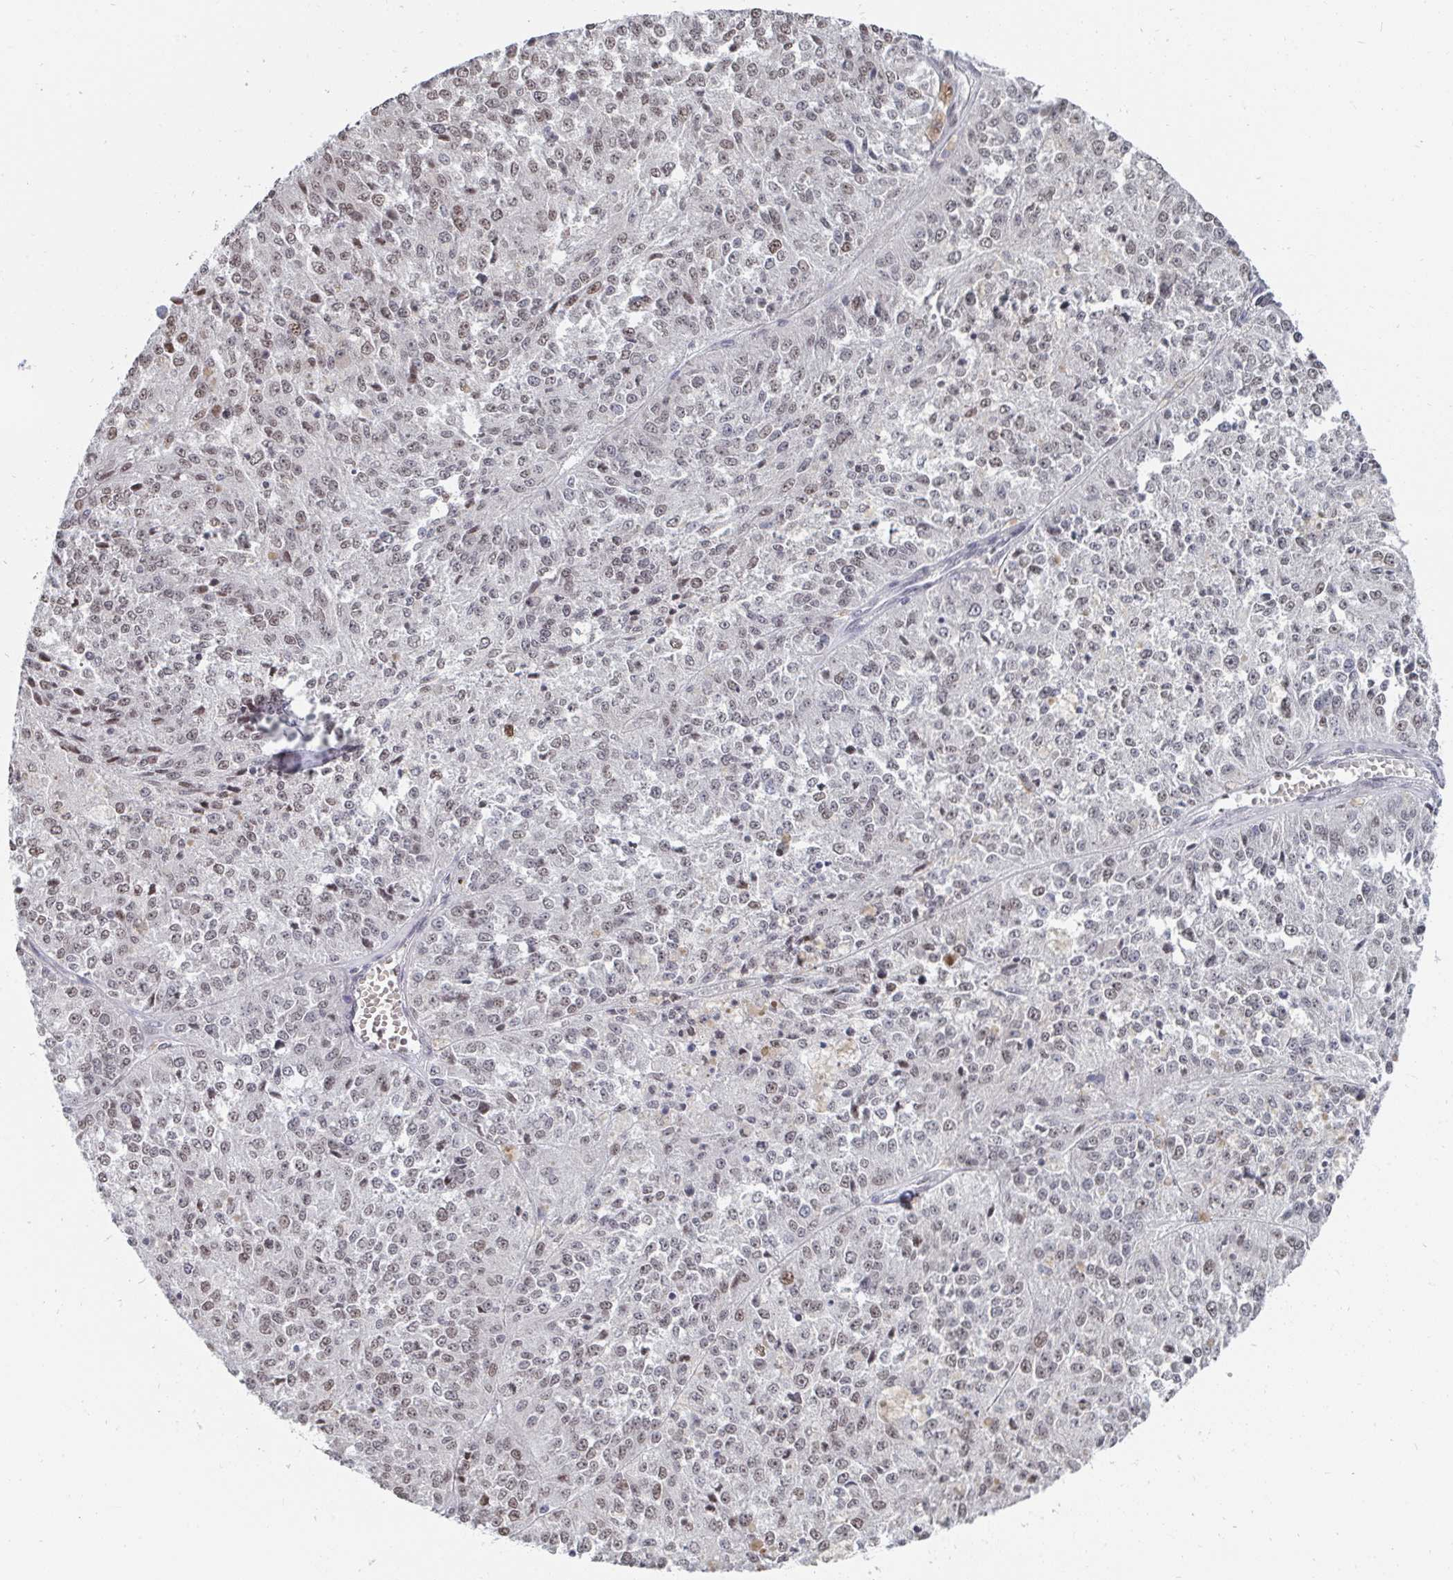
{"staining": {"intensity": "moderate", "quantity": "25%-75%", "location": "nuclear"}, "tissue": "melanoma", "cell_type": "Tumor cells", "image_type": "cancer", "snomed": [{"axis": "morphology", "description": "Malignant melanoma, Metastatic site"}, {"axis": "topography", "description": "Lymph node"}], "caption": "Tumor cells display medium levels of moderate nuclear expression in approximately 25%-75% of cells in malignant melanoma (metastatic site). (brown staining indicates protein expression, while blue staining denotes nuclei).", "gene": "TRIP12", "patient": {"sex": "female", "age": 64}}